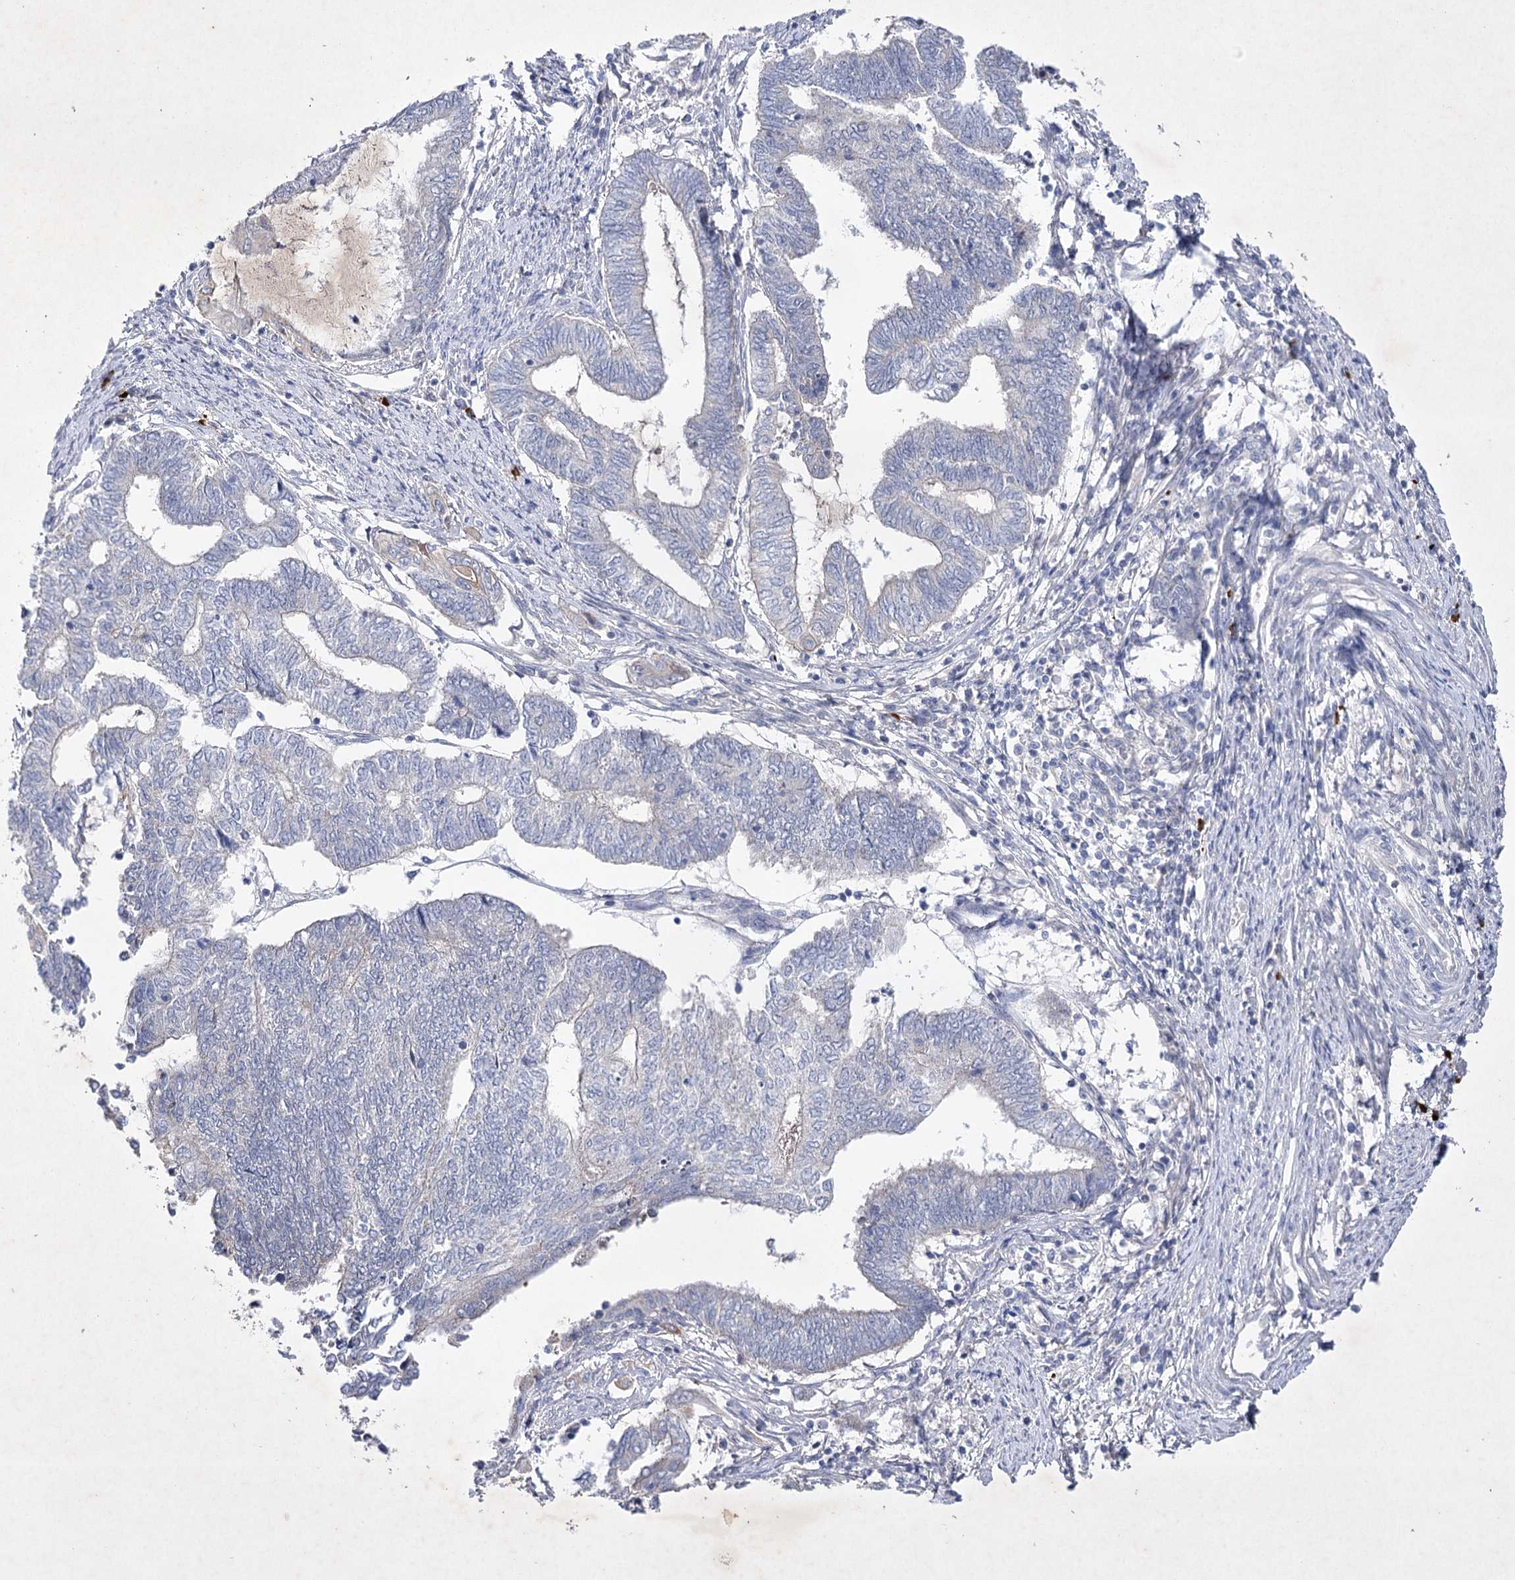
{"staining": {"intensity": "negative", "quantity": "none", "location": "none"}, "tissue": "endometrial cancer", "cell_type": "Tumor cells", "image_type": "cancer", "snomed": [{"axis": "morphology", "description": "Adenocarcinoma, NOS"}, {"axis": "topography", "description": "Uterus"}, {"axis": "topography", "description": "Endometrium"}], "caption": "Immunohistochemistry of endometrial cancer (adenocarcinoma) displays no positivity in tumor cells.", "gene": "COX15", "patient": {"sex": "female", "age": 70}}